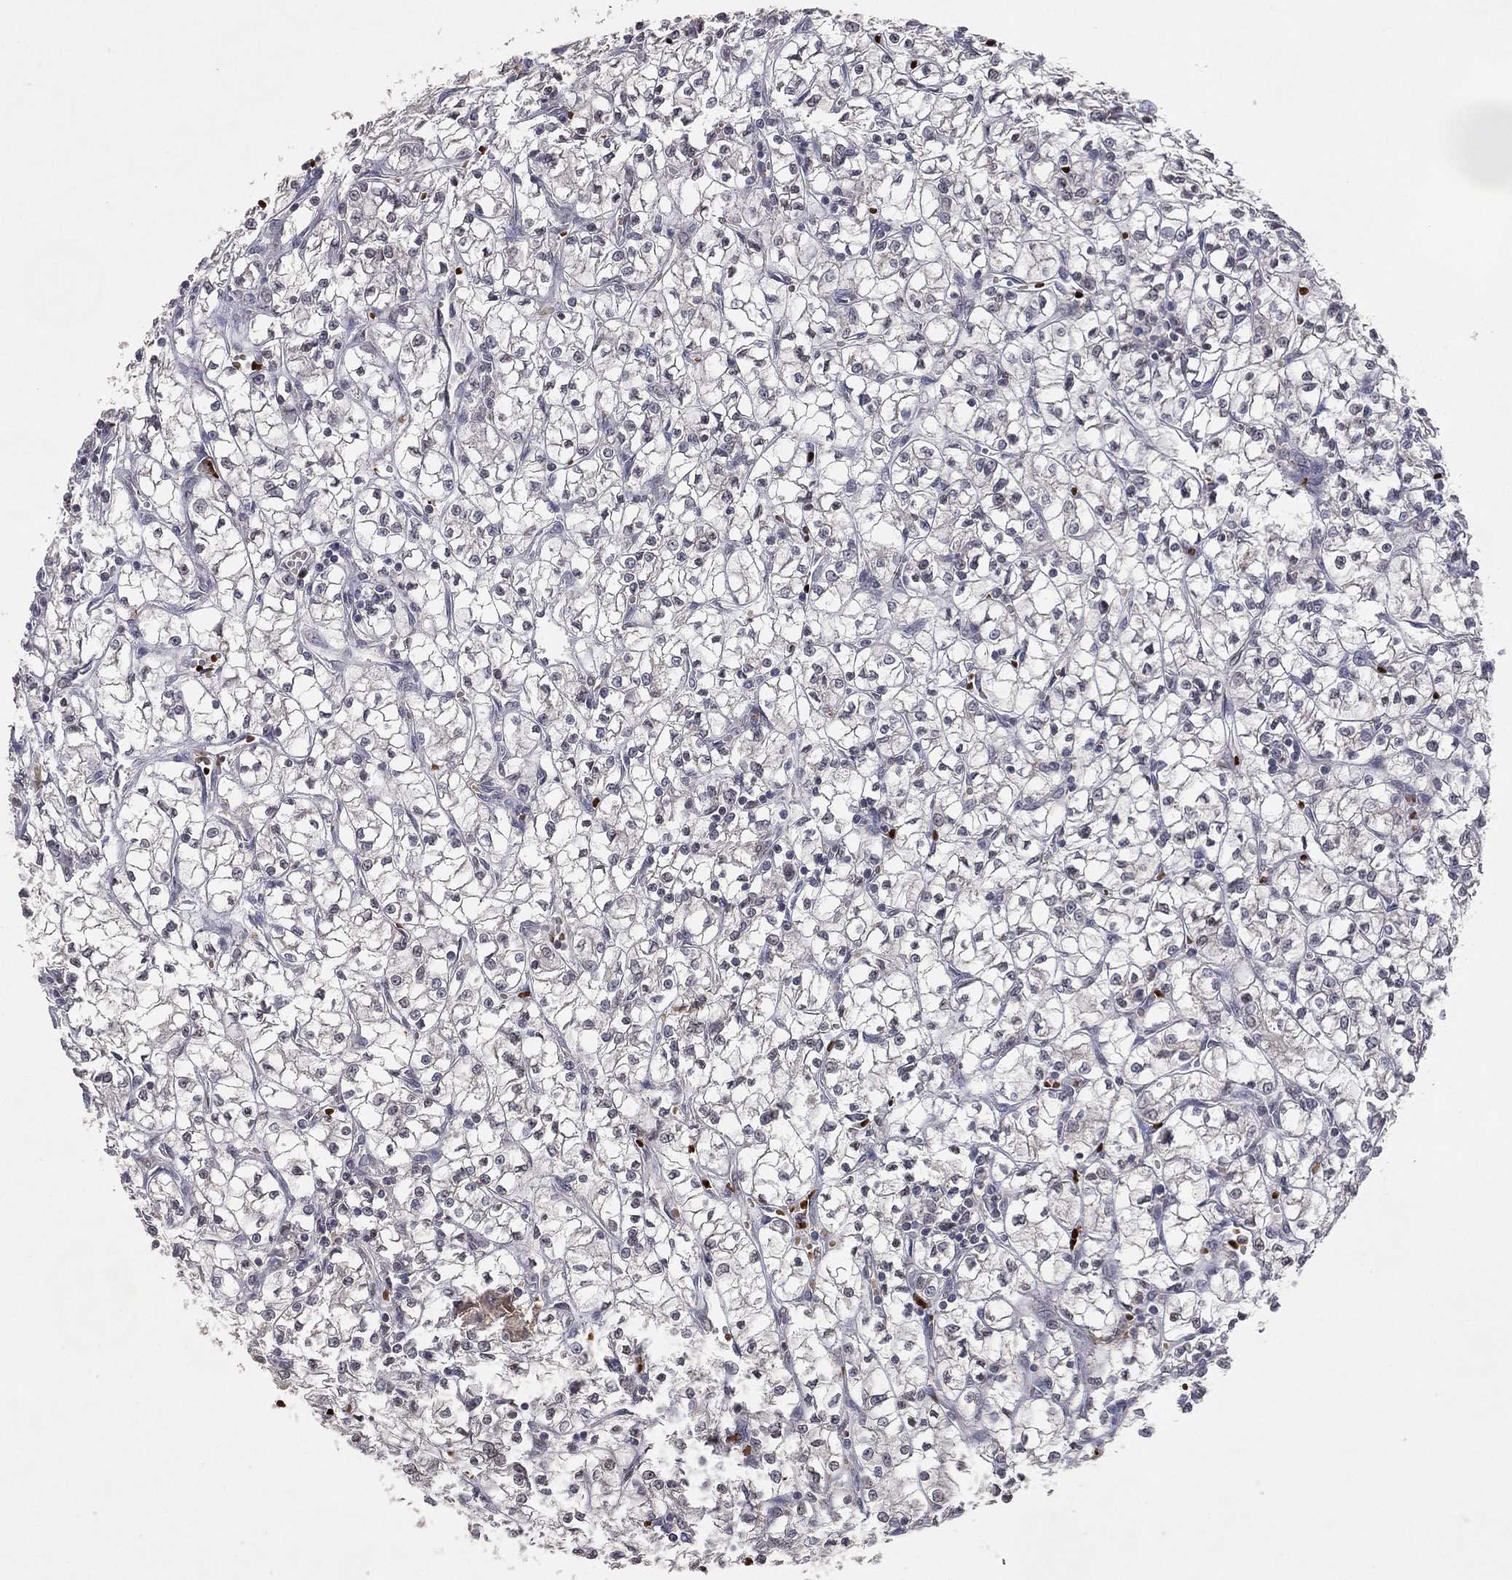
{"staining": {"intensity": "negative", "quantity": "none", "location": "none"}, "tissue": "renal cancer", "cell_type": "Tumor cells", "image_type": "cancer", "snomed": [{"axis": "morphology", "description": "Adenocarcinoma, NOS"}, {"axis": "topography", "description": "Kidney"}], "caption": "Tumor cells show no significant positivity in renal cancer.", "gene": "DNAH7", "patient": {"sex": "female", "age": 64}}